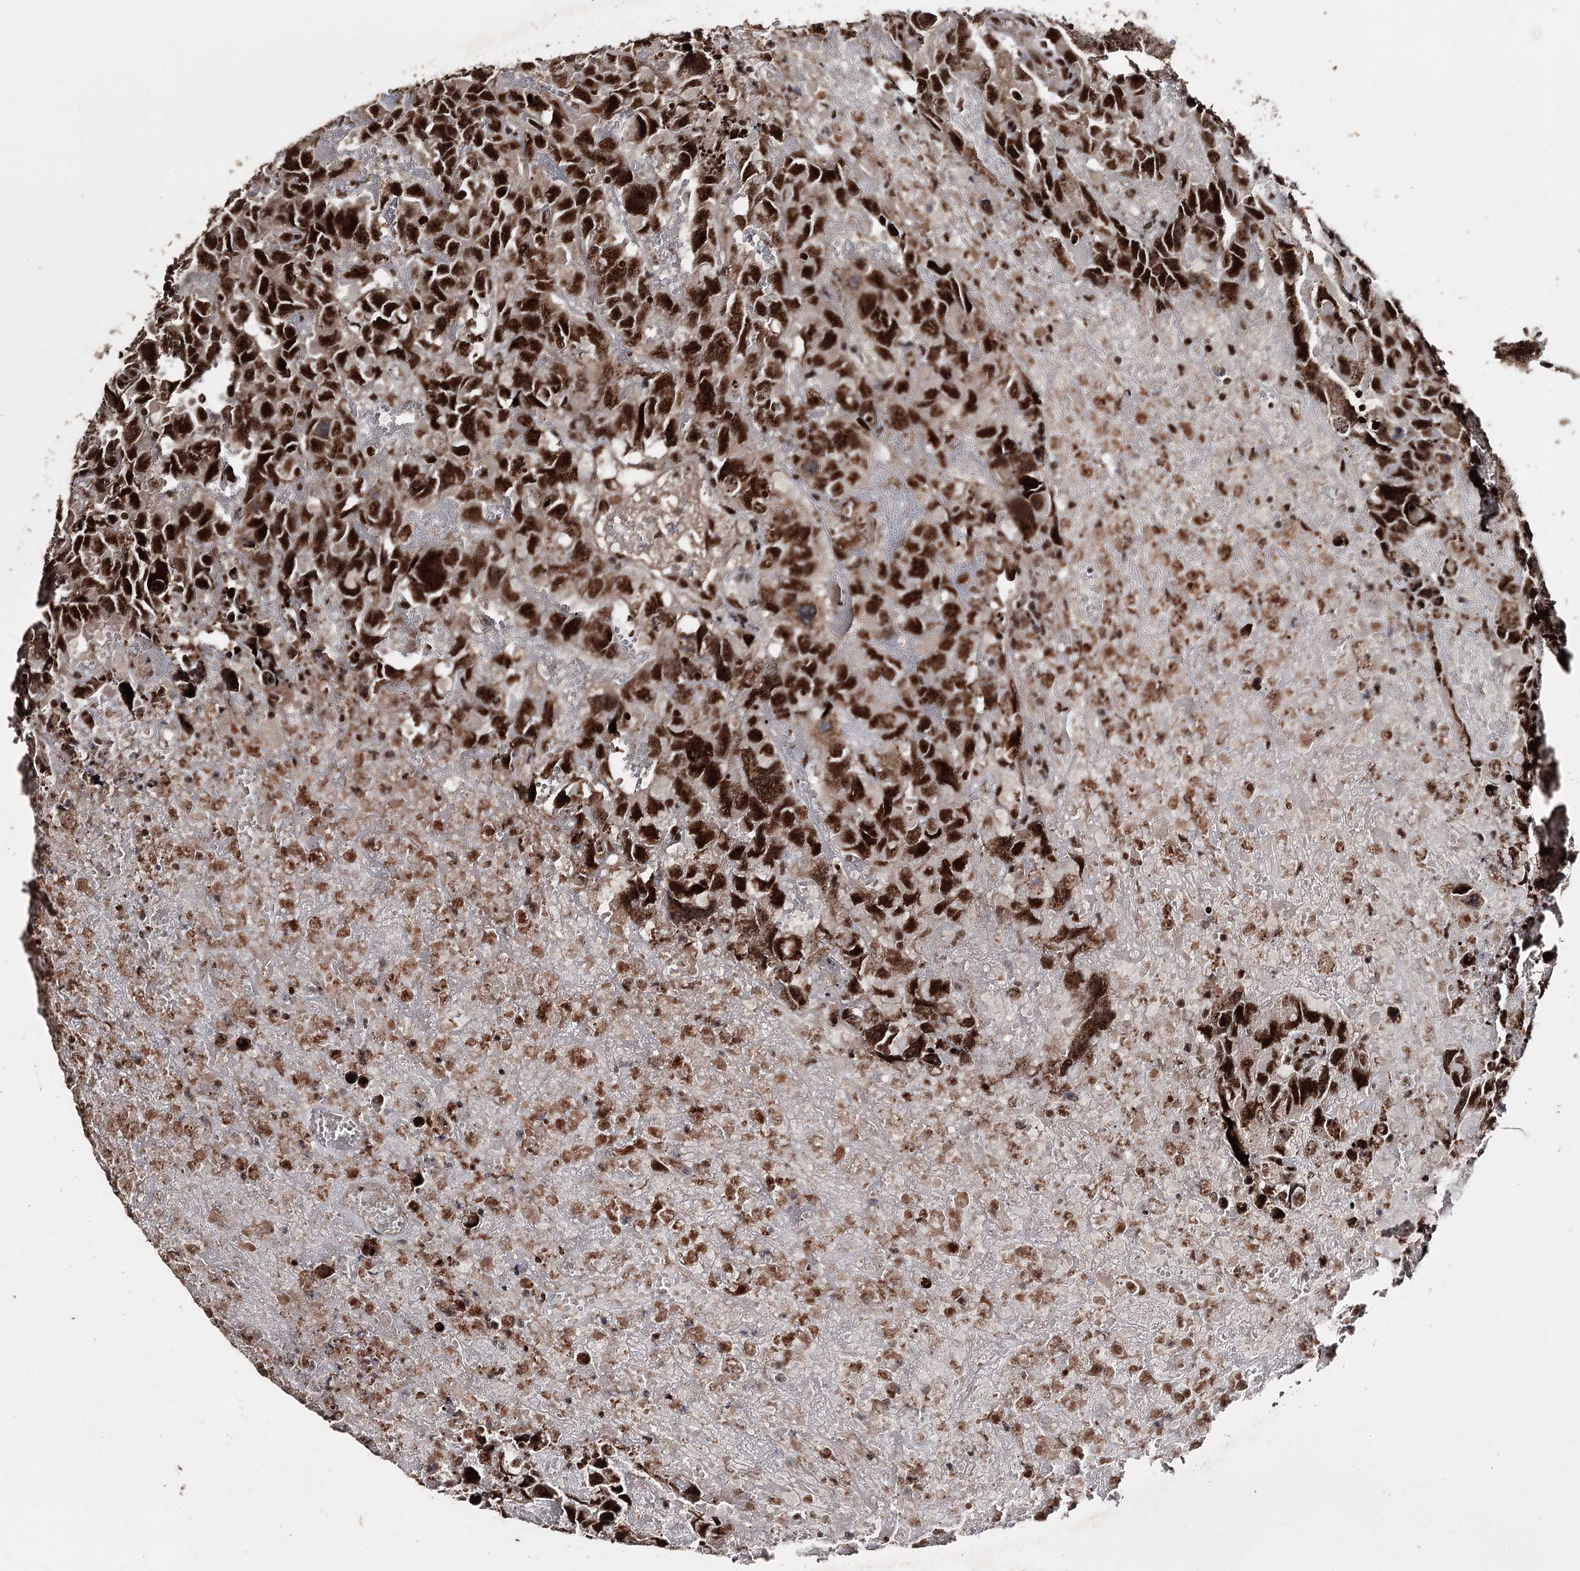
{"staining": {"intensity": "strong", "quantity": ">75%", "location": "nuclear"}, "tissue": "testis cancer", "cell_type": "Tumor cells", "image_type": "cancer", "snomed": [{"axis": "morphology", "description": "Carcinoma, Embryonal, NOS"}, {"axis": "topography", "description": "Testis"}], "caption": "Immunohistochemistry micrograph of neoplastic tissue: human testis cancer (embryonal carcinoma) stained using immunohistochemistry (IHC) reveals high levels of strong protein expression localized specifically in the nuclear of tumor cells, appearing as a nuclear brown color.", "gene": "U2SURP", "patient": {"sex": "male", "age": 45}}